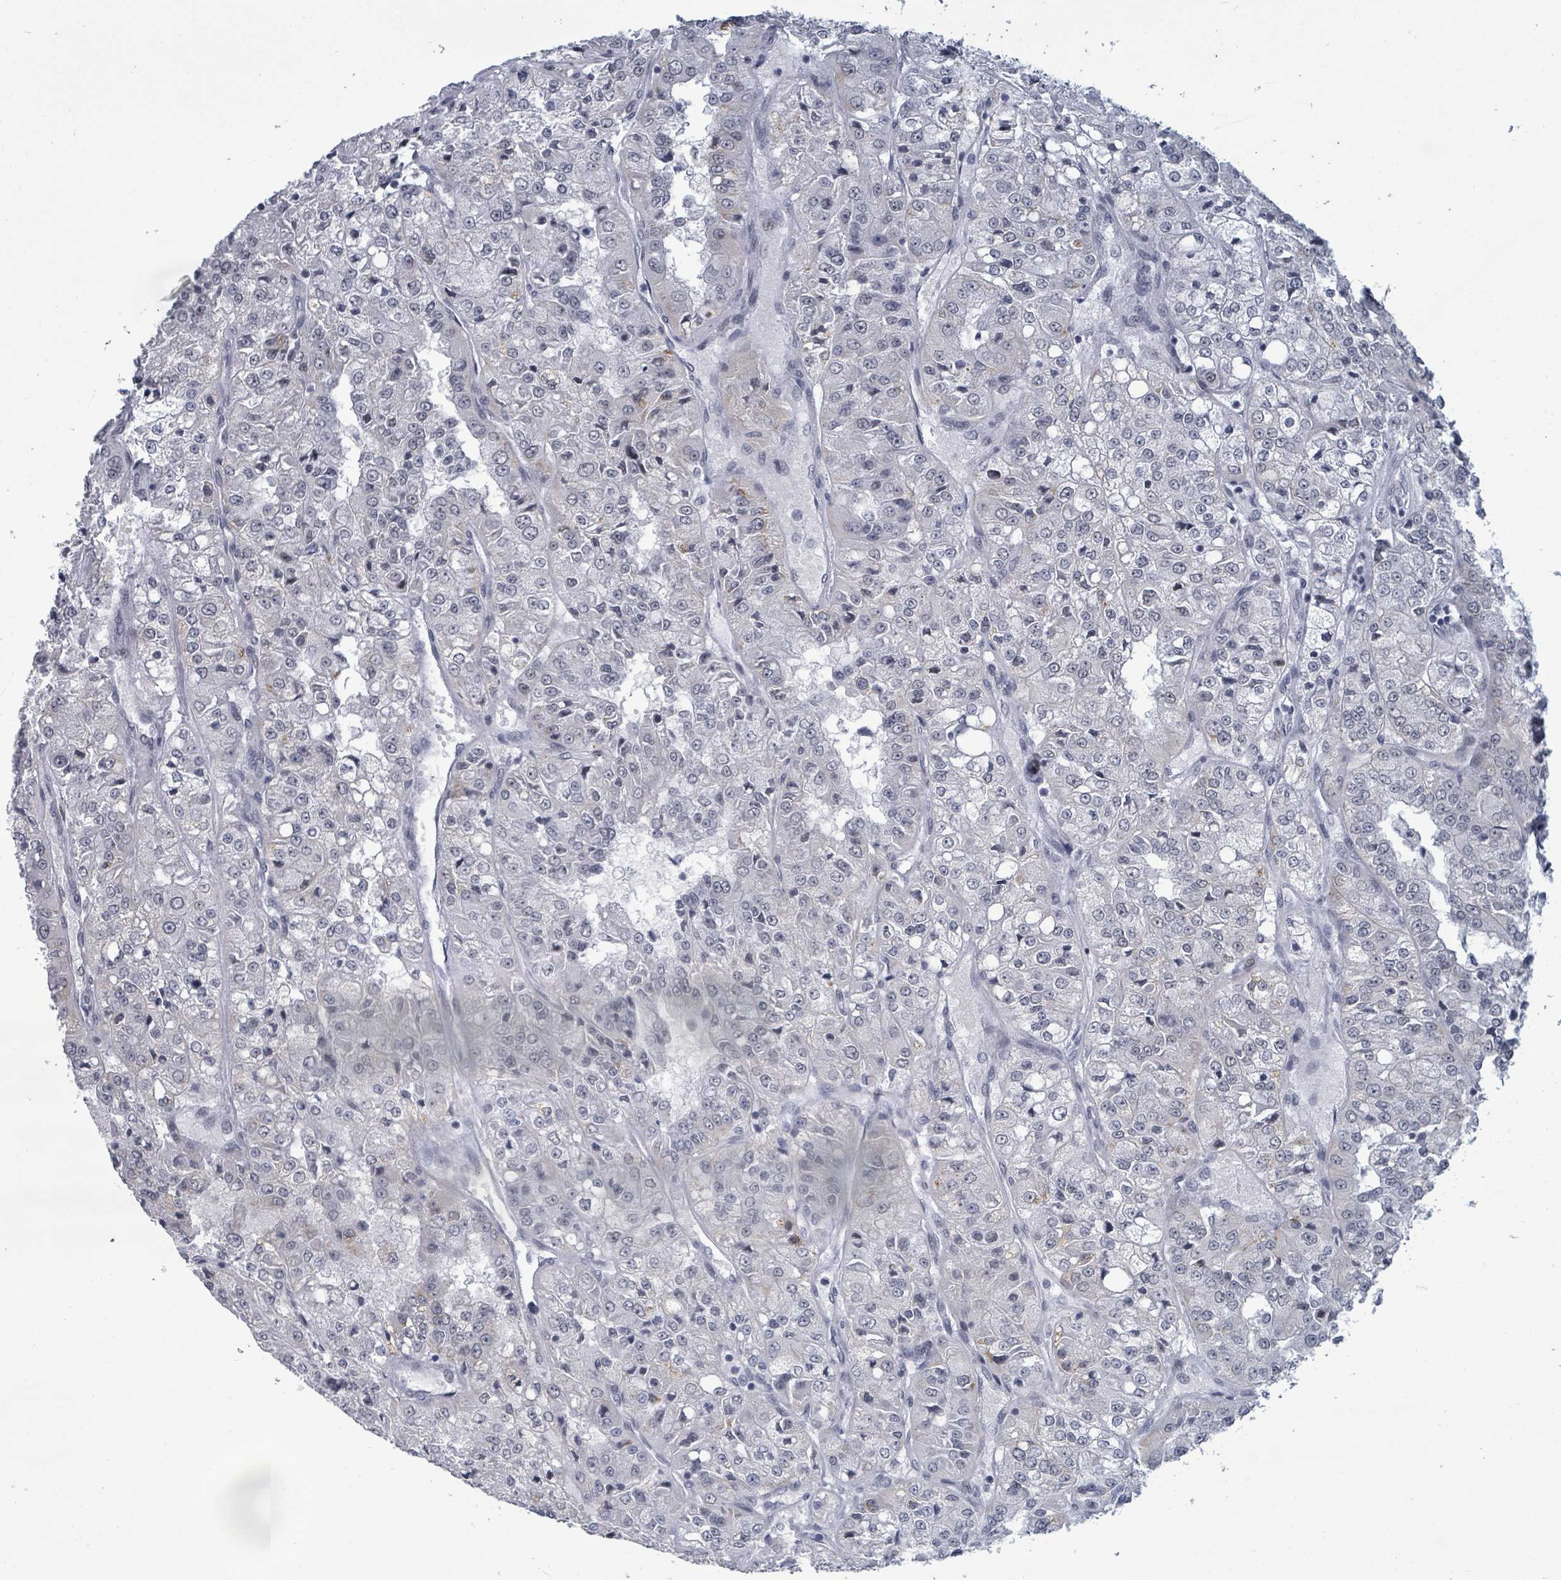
{"staining": {"intensity": "negative", "quantity": "none", "location": "none"}, "tissue": "renal cancer", "cell_type": "Tumor cells", "image_type": "cancer", "snomed": [{"axis": "morphology", "description": "Adenocarcinoma, NOS"}, {"axis": "topography", "description": "Kidney"}], "caption": "High magnification brightfield microscopy of renal cancer stained with DAB (3,3'-diaminobenzidine) (brown) and counterstained with hematoxylin (blue): tumor cells show no significant positivity.", "gene": "ERCC5", "patient": {"sex": "female", "age": 63}}